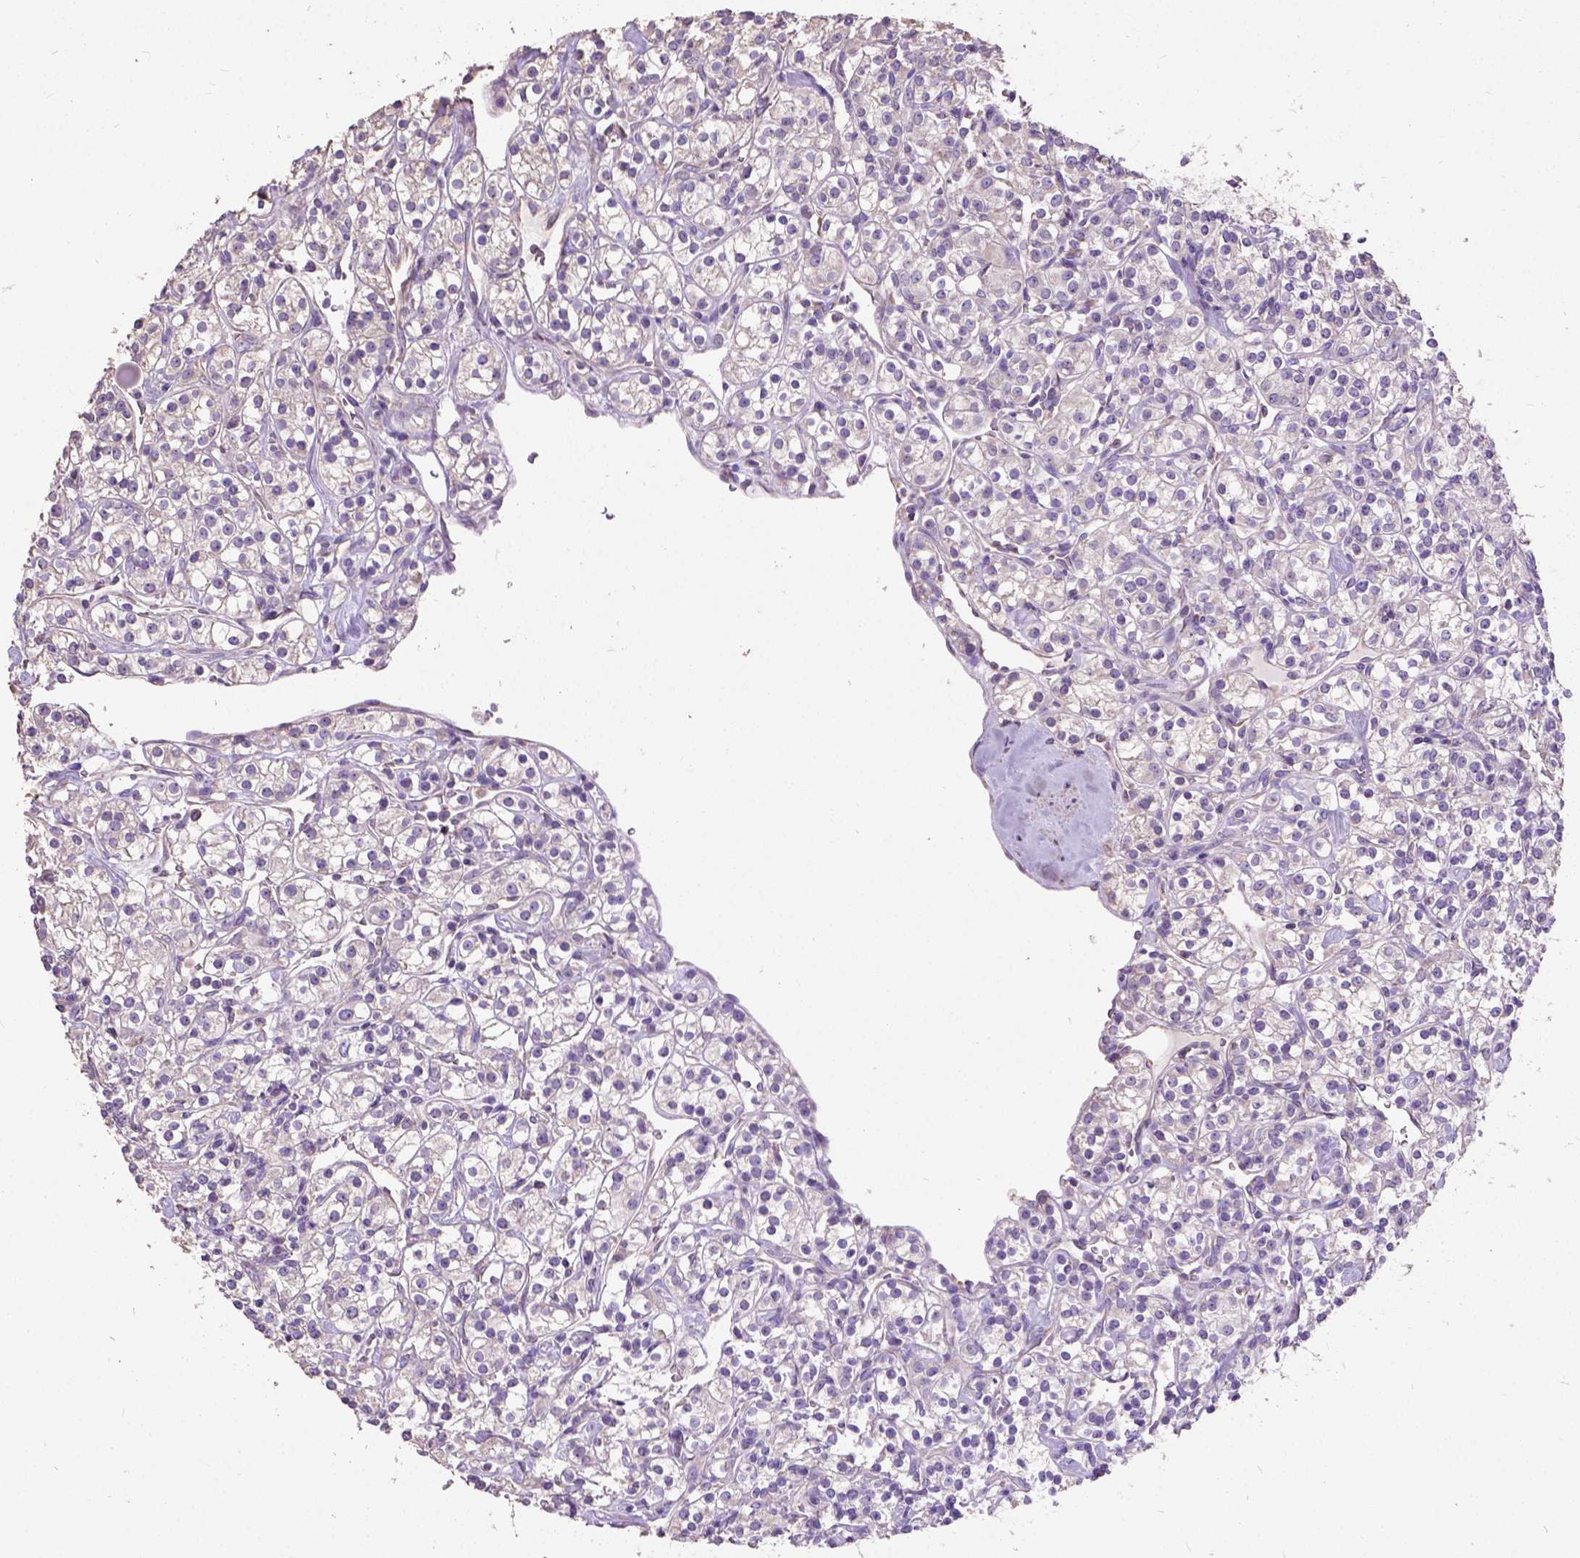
{"staining": {"intensity": "negative", "quantity": "none", "location": "none"}, "tissue": "renal cancer", "cell_type": "Tumor cells", "image_type": "cancer", "snomed": [{"axis": "morphology", "description": "Adenocarcinoma, NOS"}, {"axis": "topography", "description": "Kidney"}], "caption": "This is an immunohistochemistry image of renal cancer. There is no expression in tumor cells.", "gene": "DQX1", "patient": {"sex": "male", "age": 77}}